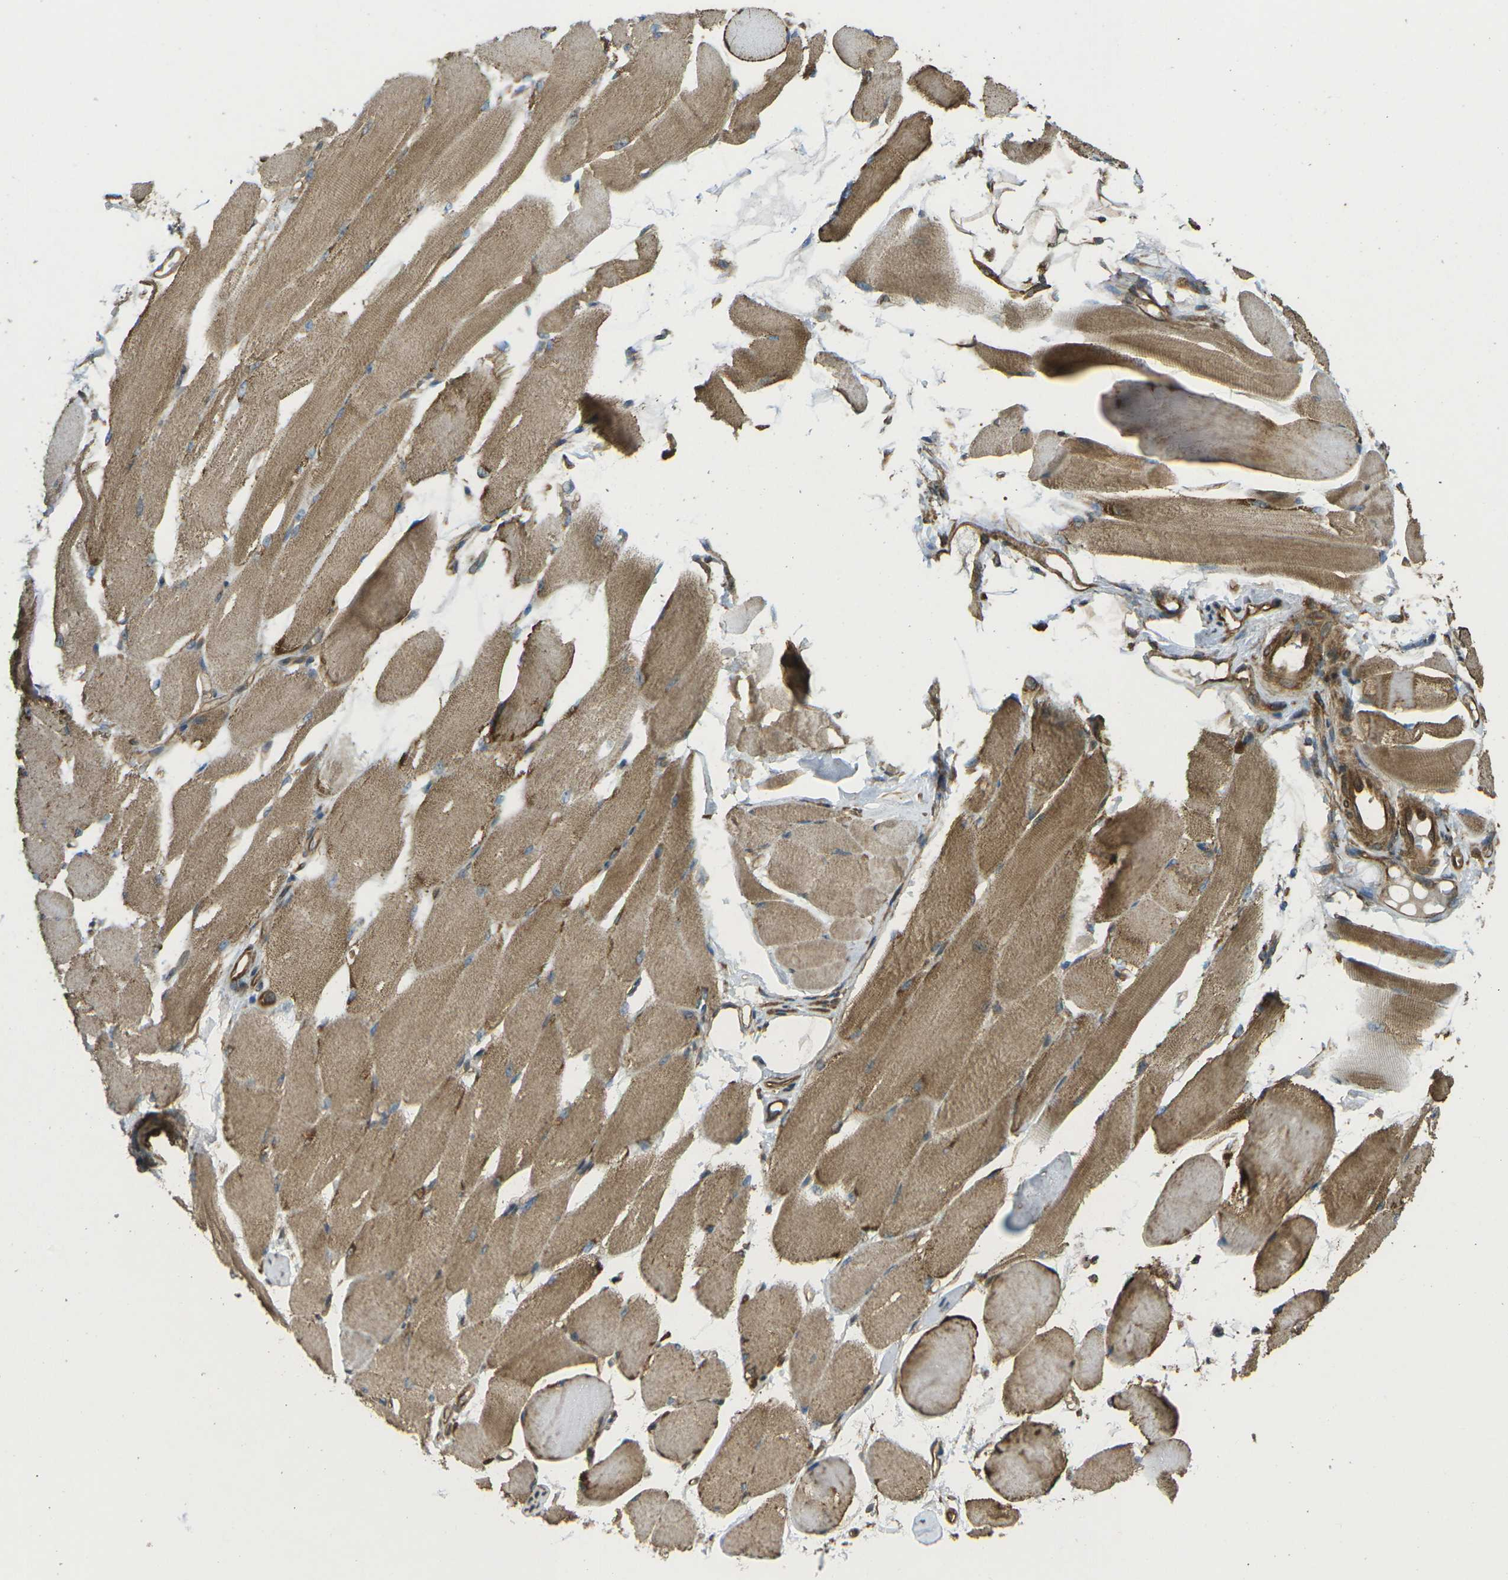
{"staining": {"intensity": "moderate", "quantity": ">75%", "location": "cytoplasmic/membranous"}, "tissue": "skeletal muscle", "cell_type": "Myocytes", "image_type": "normal", "snomed": [{"axis": "morphology", "description": "Normal tissue, NOS"}, {"axis": "topography", "description": "Skeletal muscle"}, {"axis": "topography", "description": "Peripheral nerve tissue"}], "caption": "Immunohistochemistry of normal human skeletal muscle demonstrates medium levels of moderate cytoplasmic/membranous expression in approximately >75% of myocytes.", "gene": "CHMP3", "patient": {"sex": "female", "age": 84}}